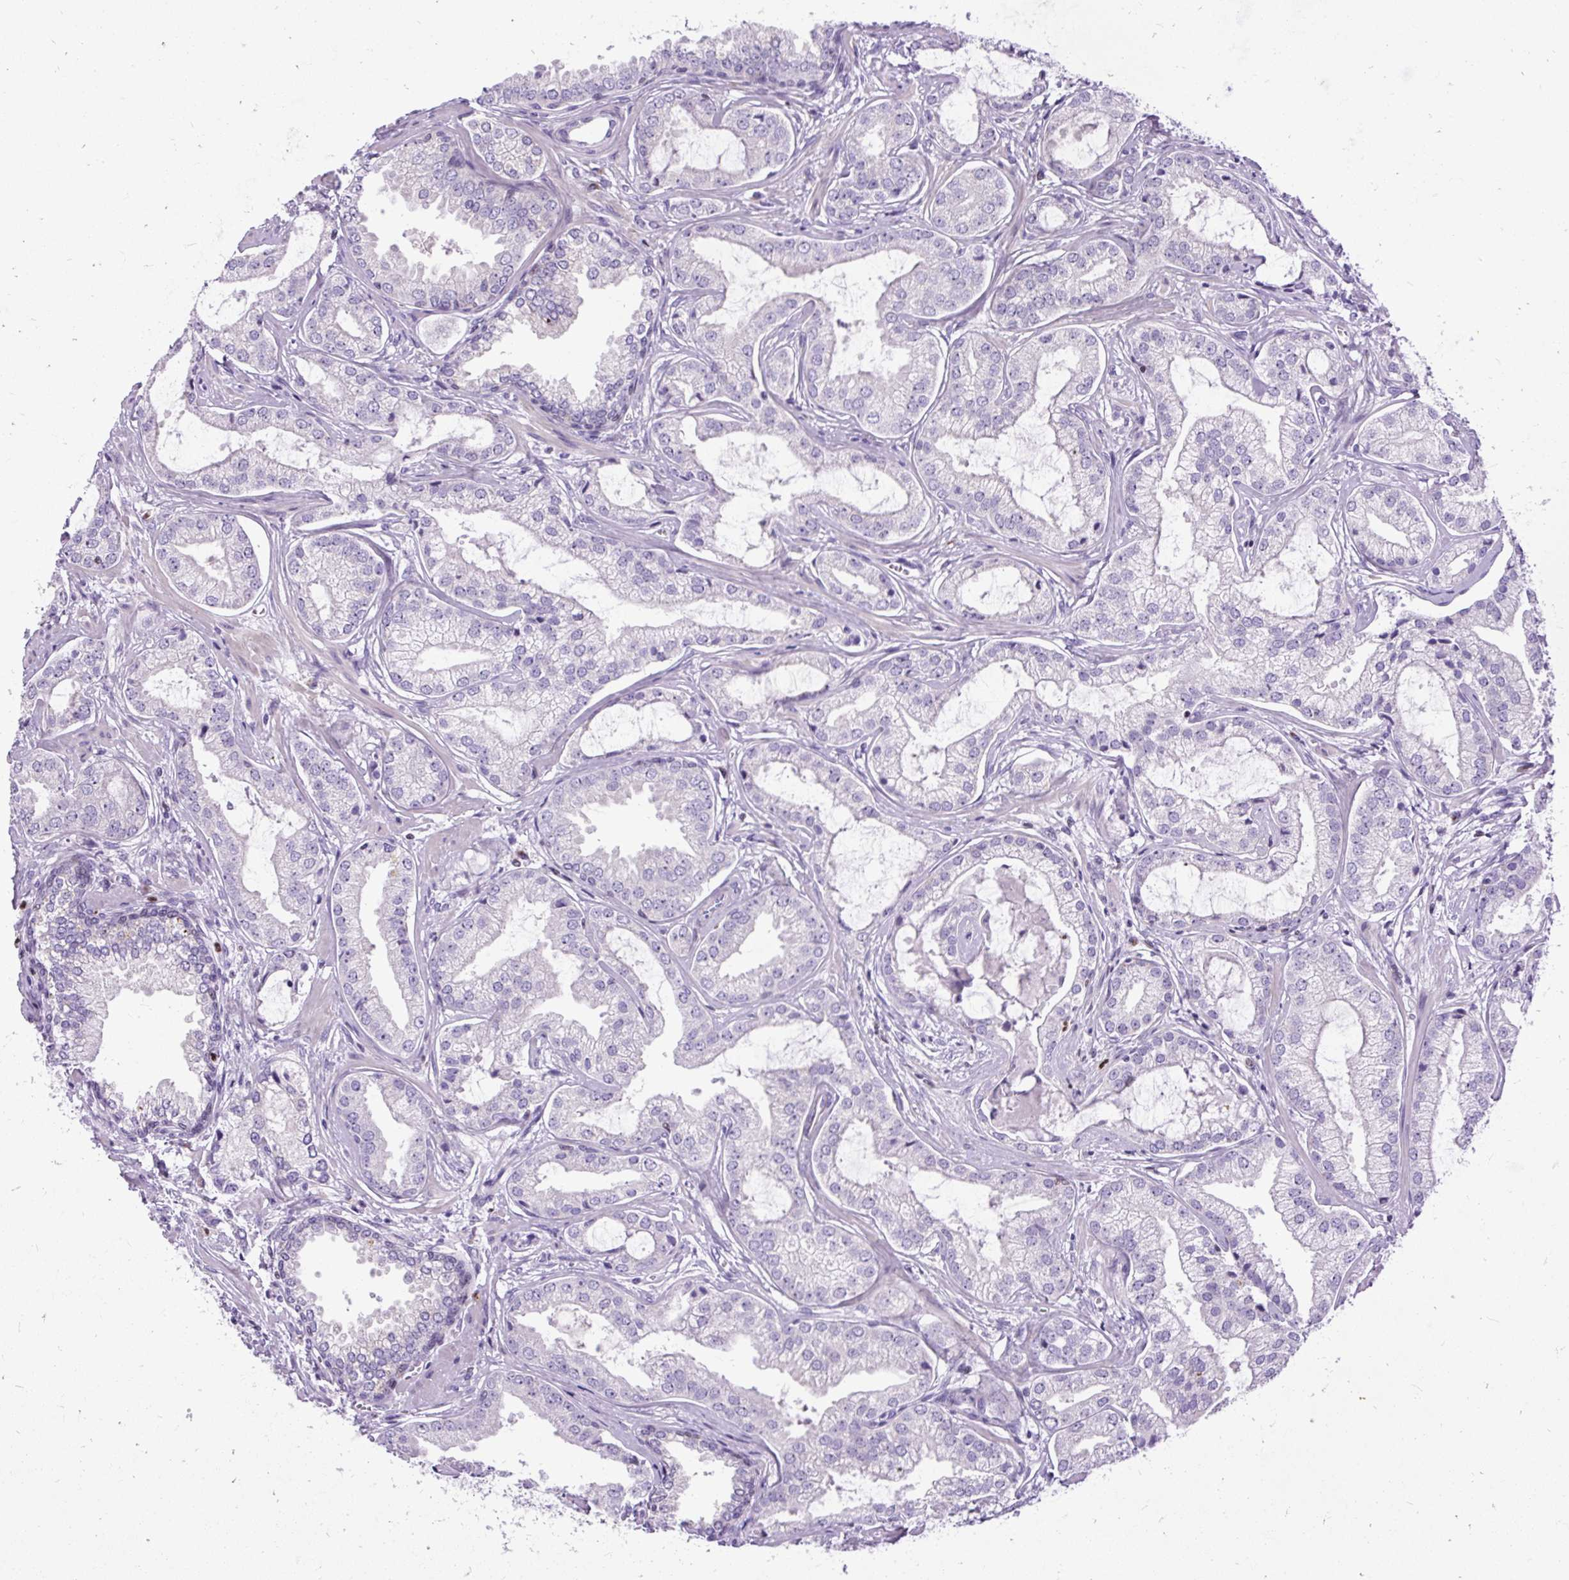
{"staining": {"intensity": "negative", "quantity": "none", "location": "none"}, "tissue": "prostate cancer", "cell_type": "Tumor cells", "image_type": "cancer", "snomed": [{"axis": "morphology", "description": "Adenocarcinoma, Medium grade"}, {"axis": "topography", "description": "Prostate"}], "caption": "High magnification brightfield microscopy of prostate cancer (medium-grade adenocarcinoma) stained with DAB (brown) and counterstained with hematoxylin (blue): tumor cells show no significant expression. Nuclei are stained in blue.", "gene": "SPC24", "patient": {"sex": "male", "age": 57}}